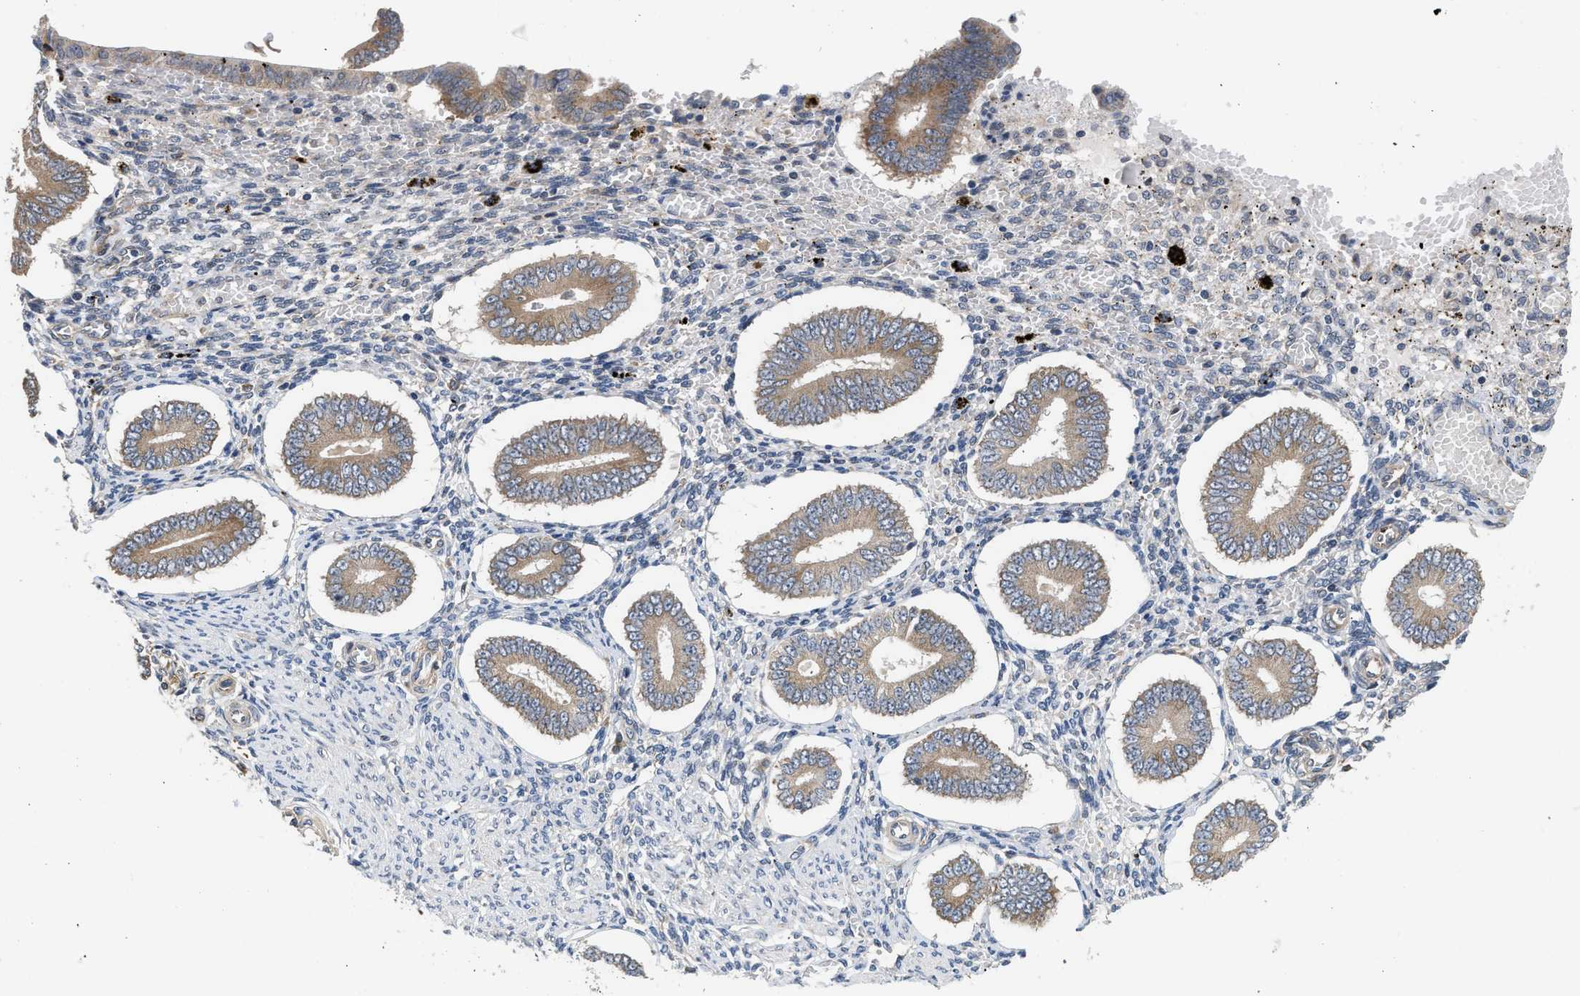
{"staining": {"intensity": "negative", "quantity": "none", "location": "none"}, "tissue": "endometrium", "cell_type": "Cells in endometrial stroma", "image_type": "normal", "snomed": [{"axis": "morphology", "description": "Normal tissue, NOS"}, {"axis": "topography", "description": "Endometrium"}], "caption": "The histopathology image shows no staining of cells in endometrial stroma in normal endometrium. (Brightfield microscopy of DAB immunohistochemistry at high magnification).", "gene": "POLG2", "patient": {"sex": "female", "age": 42}}